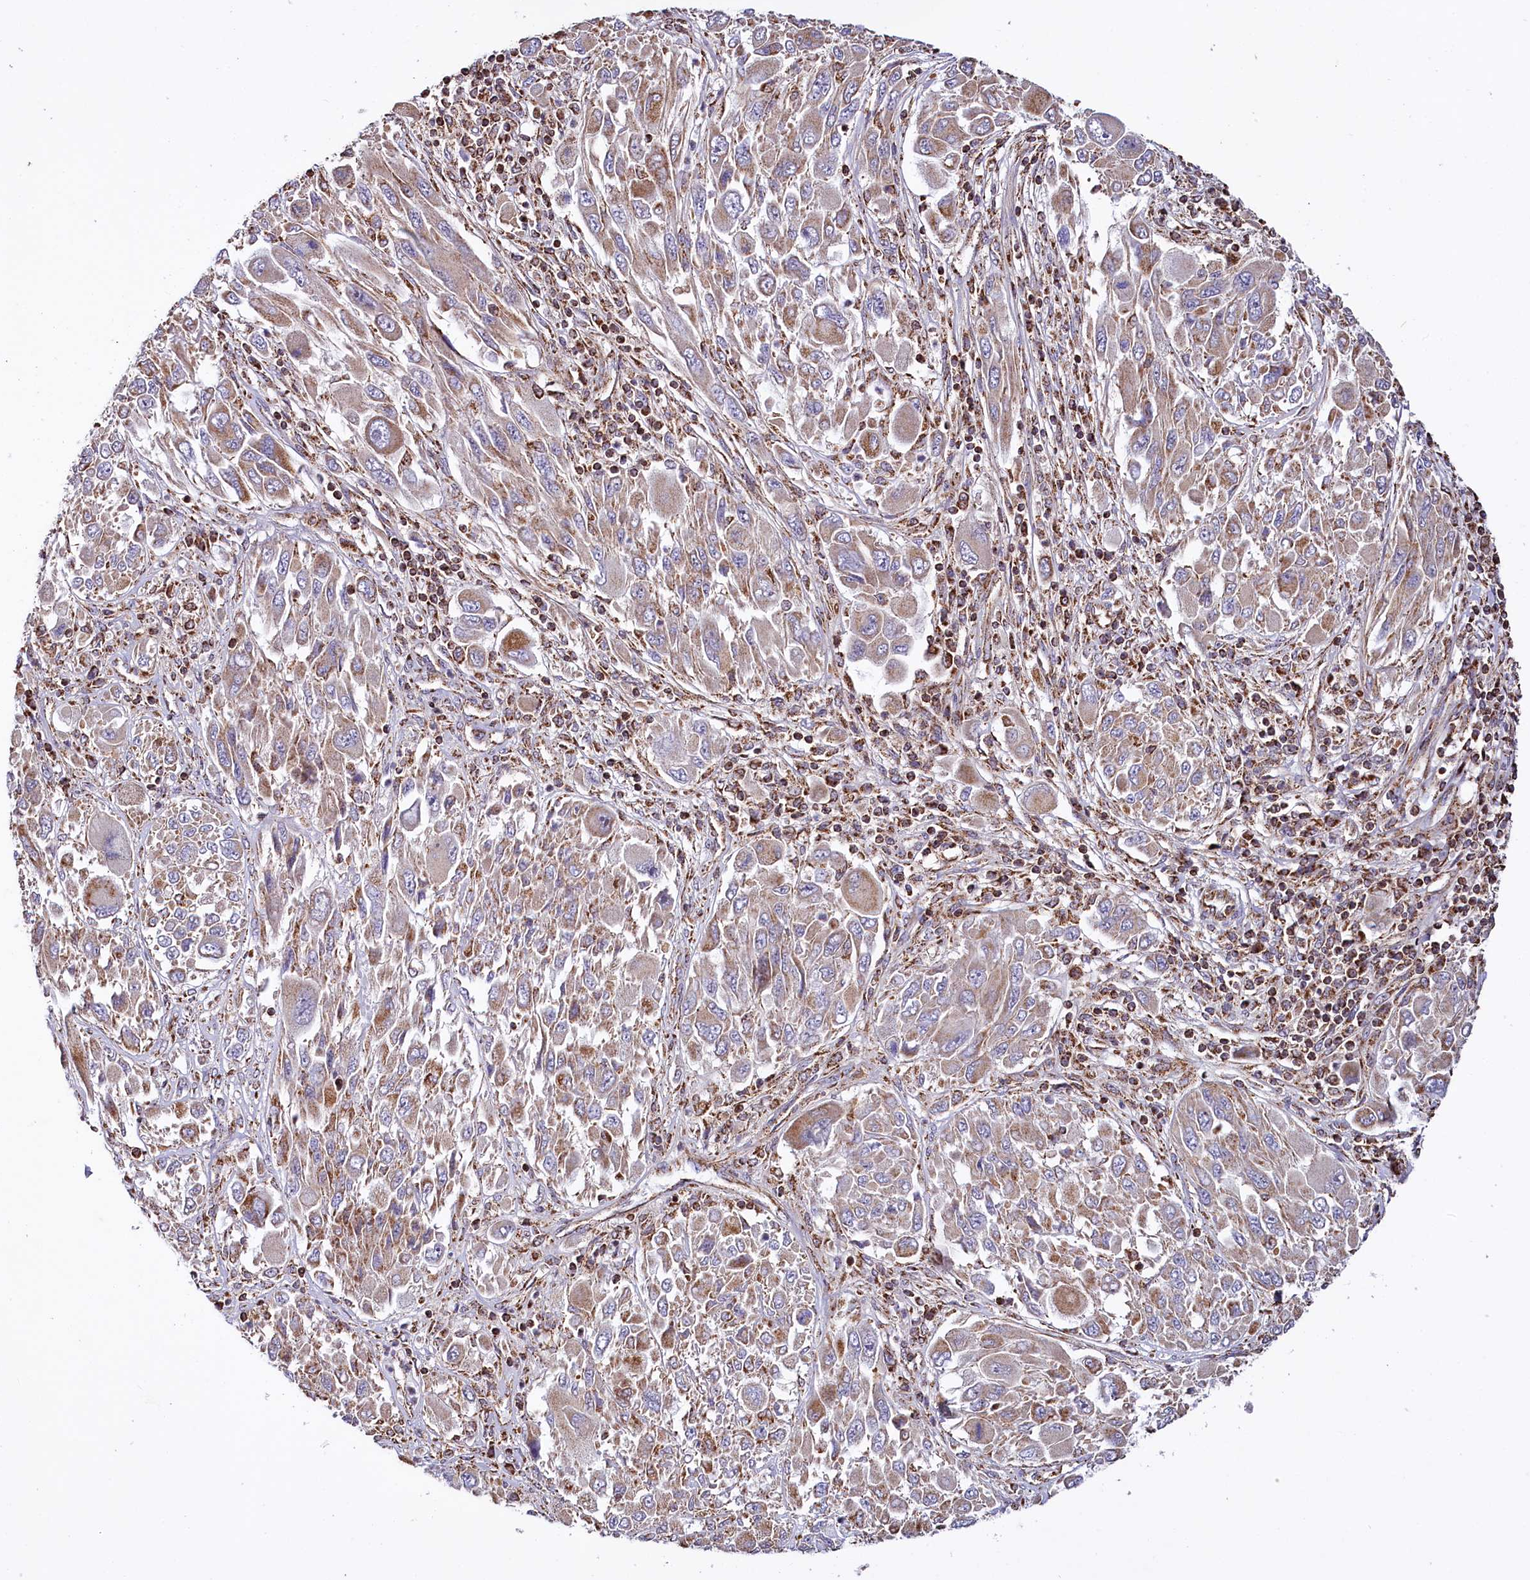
{"staining": {"intensity": "moderate", "quantity": "<25%", "location": "cytoplasmic/membranous"}, "tissue": "melanoma", "cell_type": "Tumor cells", "image_type": "cancer", "snomed": [{"axis": "morphology", "description": "Malignant melanoma, NOS"}, {"axis": "topography", "description": "Skin"}], "caption": "Moderate cytoplasmic/membranous positivity is seen in approximately <25% of tumor cells in melanoma.", "gene": "NUDT15", "patient": {"sex": "female", "age": 91}}